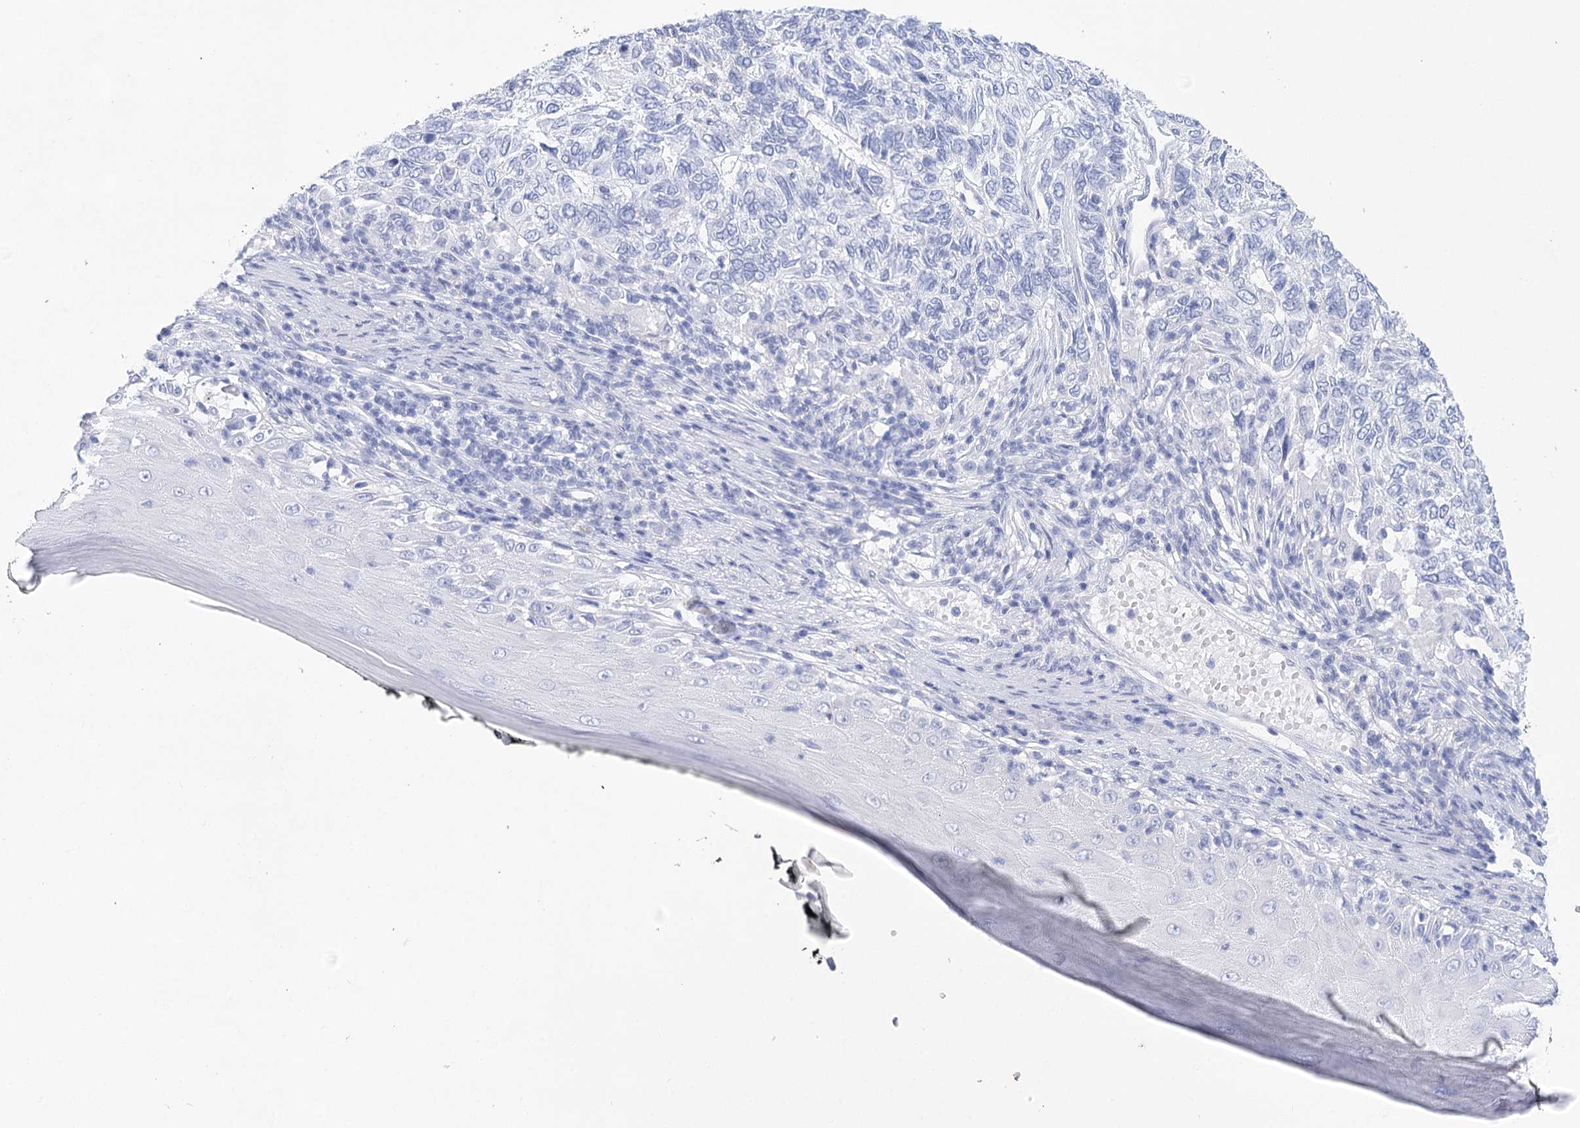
{"staining": {"intensity": "negative", "quantity": "none", "location": "none"}, "tissue": "skin cancer", "cell_type": "Tumor cells", "image_type": "cancer", "snomed": [{"axis": "morphology", "description": "Basal cell carcinoma"}, {"axis": "topography", "description": "Skin"}], "caption": "Immunohistochemistry histopathology image of neoplastic tissue: human skin cancer (basal cell carcinoma) stained with DAB (3,3'-diaminobenzidine) shows no significant protein staining in tumor cells.", "gene": "LALBA", "patient": {"sex": "female", "age": 65}}